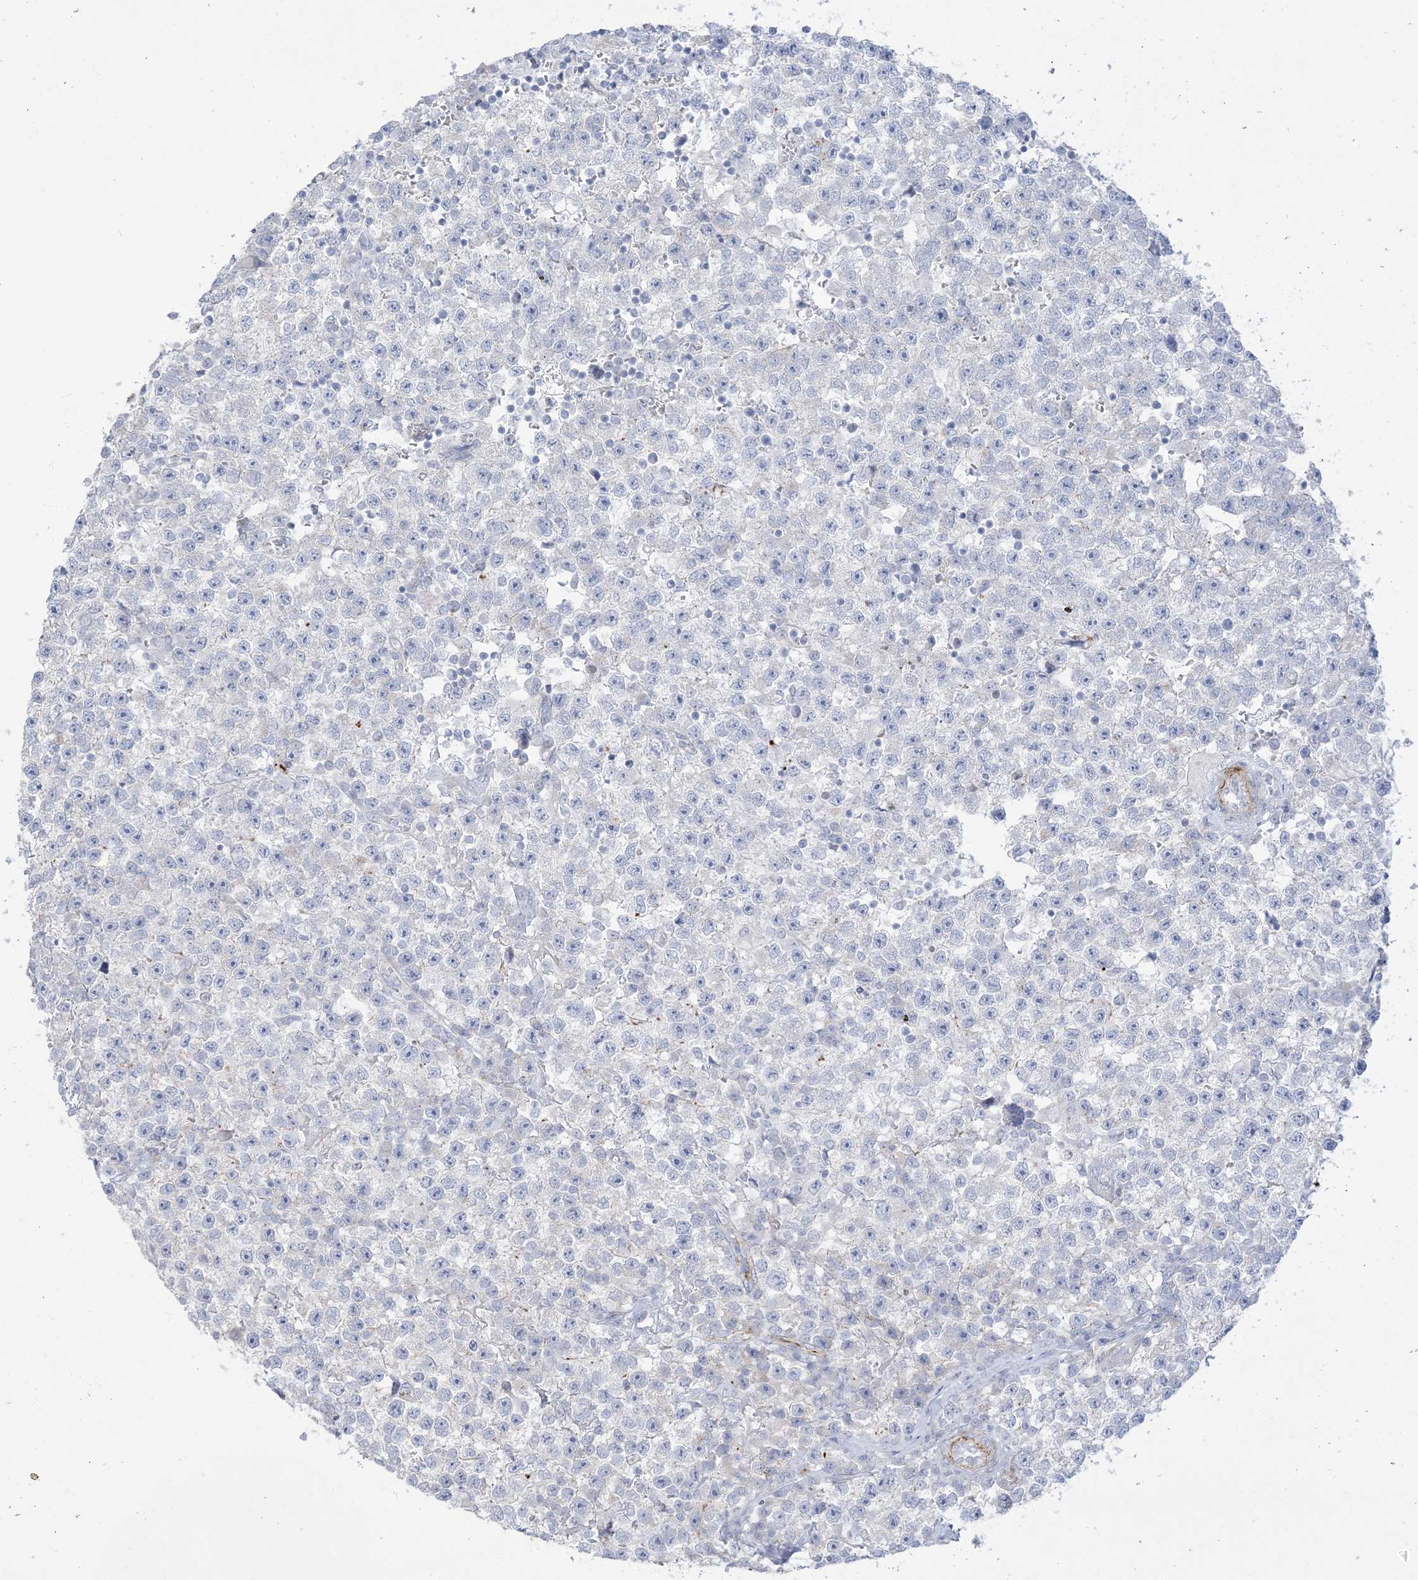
{"staining": {"intensity": "negative", "quantity": "none", "location": "none"}, "tissue": "testis cancer", "cell_type": "Tumor cells", "image_type": "cancer", "snomed": [{"axis": "morphology", "description": "Seminoma, NOS"}, {"axis": "topography", "description": "Testis"}], "caption": "Image shows no protein staining in tumor cells of testis cancer tissue. Nuclei are stained in blue.", "gene": "B3GNT7", "patient": {"sex": "male", "age": 22}}